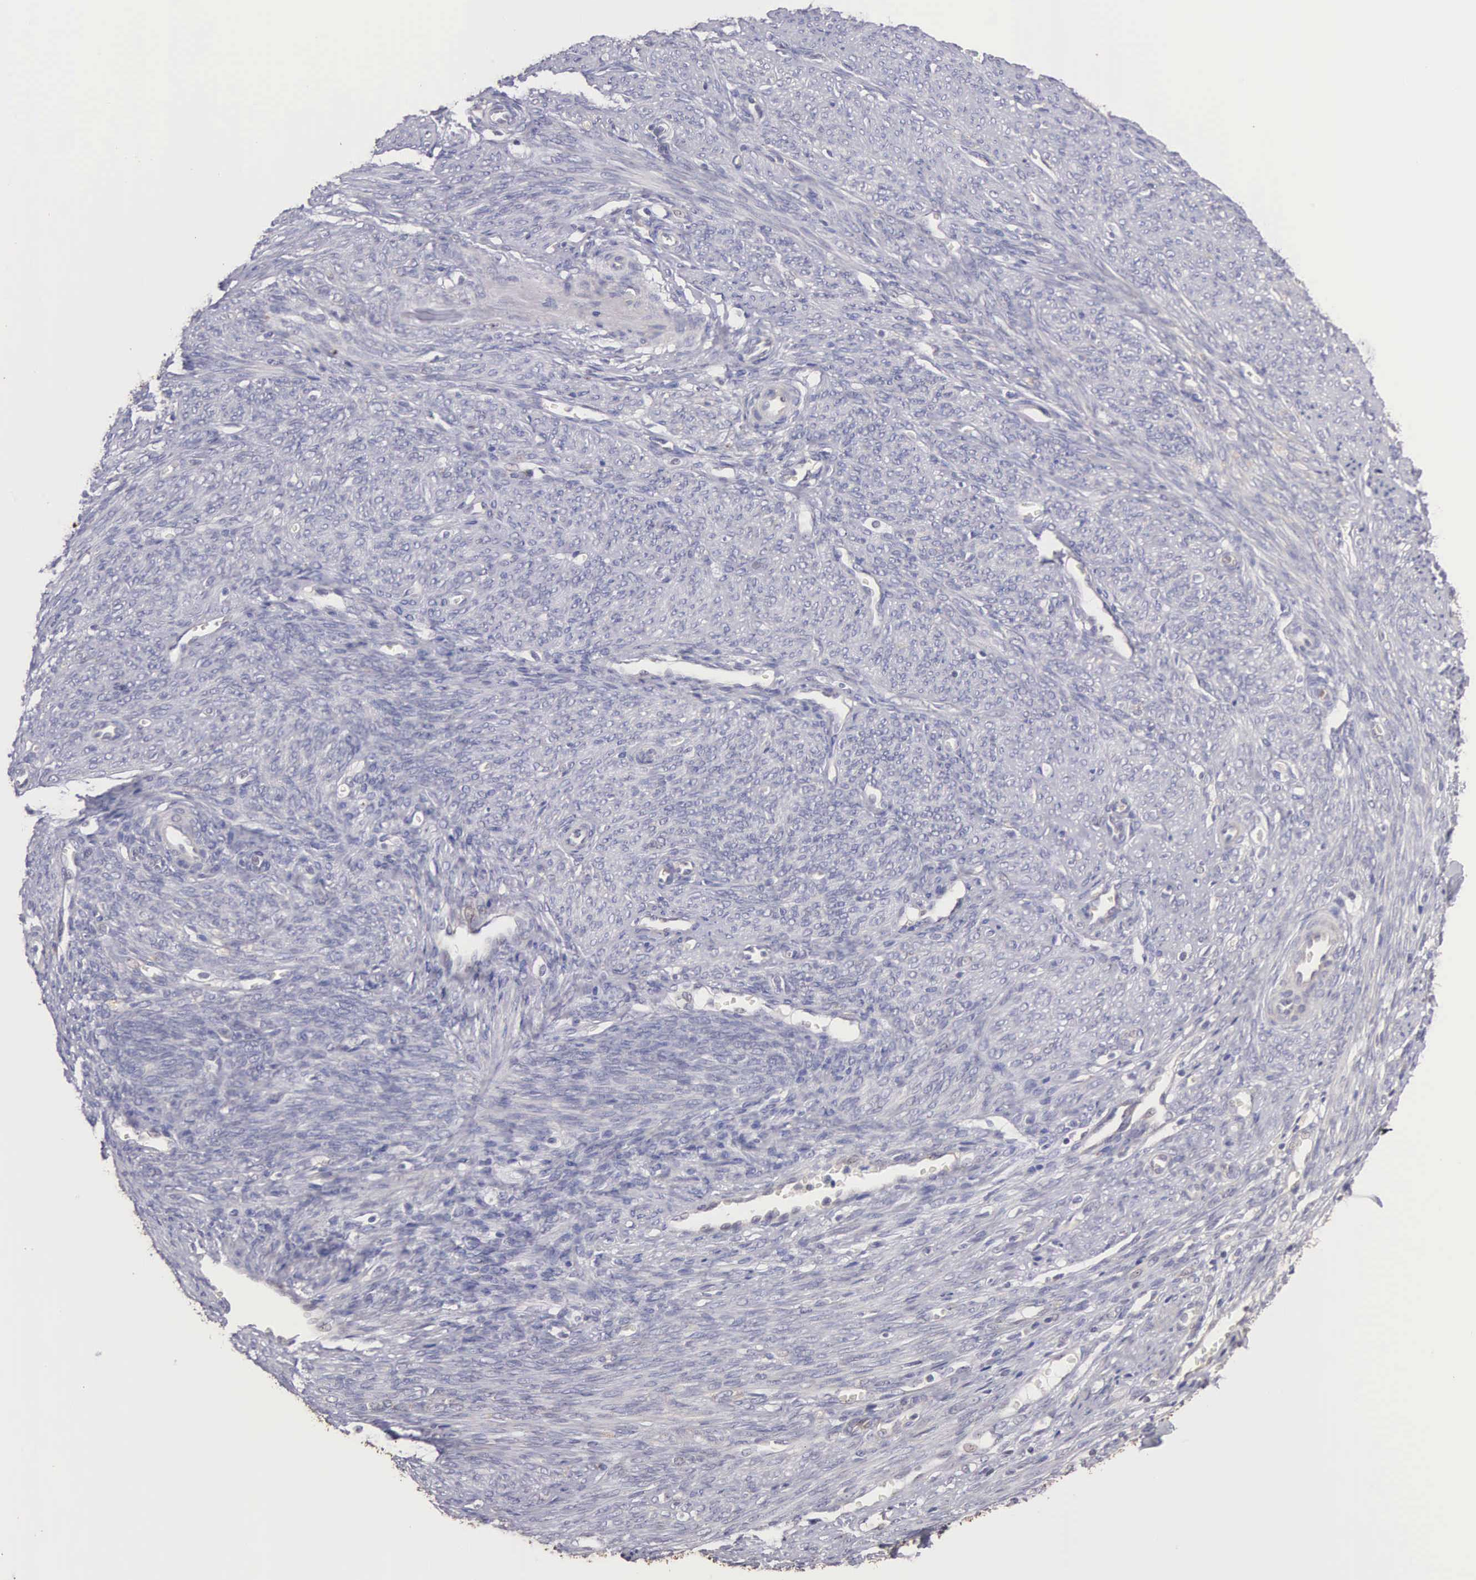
{"staining": {"intensity": "negative", "quantity": "none", "location": "none"}, "tissue": "endometrium", "cell_type": "Cells in endometrial stroma", "image_type": "normal", "snomed": [{"axis": "morphology", "description": "Normal tissue, NOS"}, {"axis": "topography", "description": "Uterus"}], "caption": "Endometrium stained for a protein using IHC displays no expression cells in endometrial stroma.", "gene": "PIR", "patient": {"sex": "female", "age": 83}}